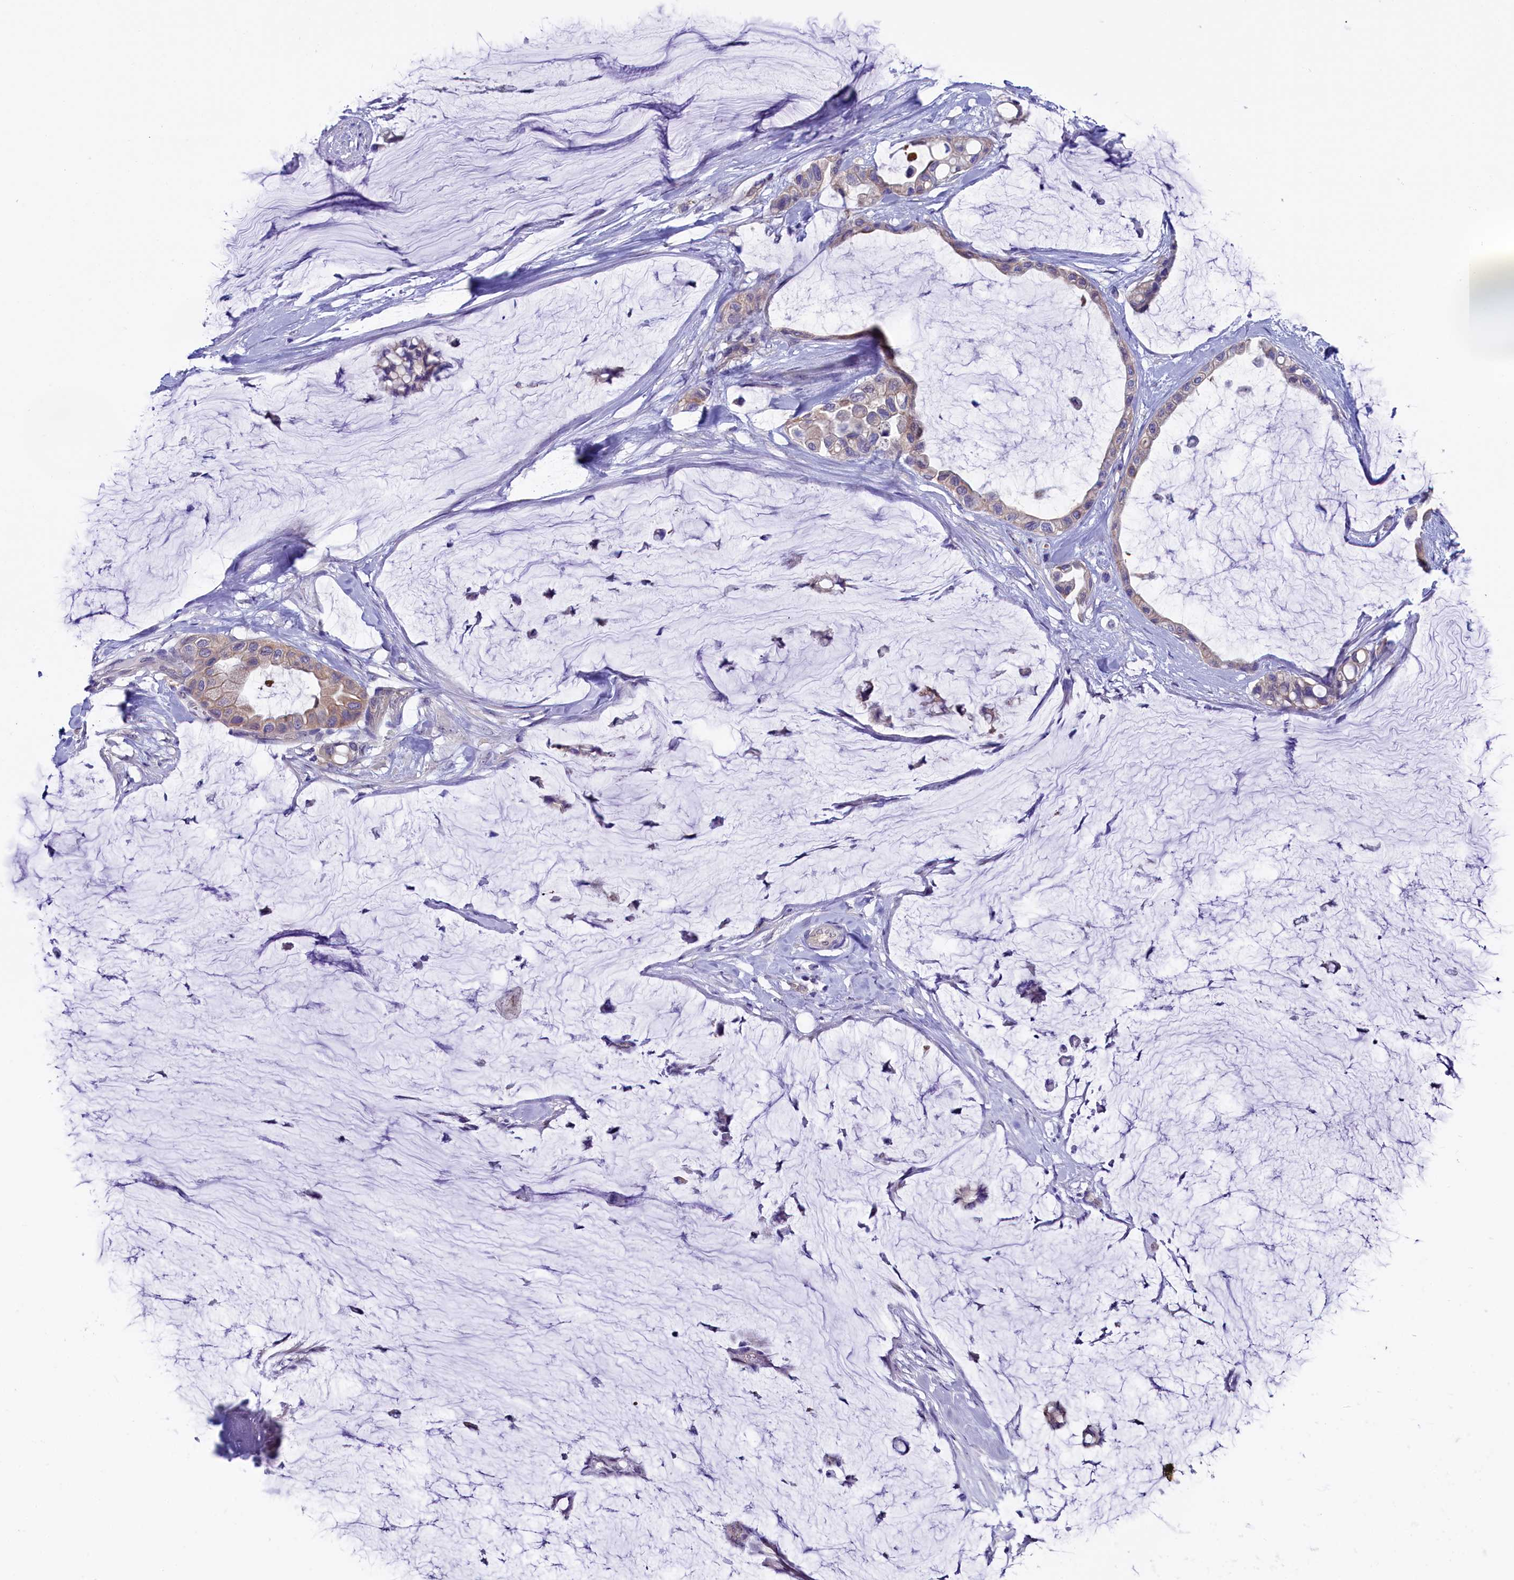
{"staining": {"intensity": "weak", "quantity": "<25%", "location": "cytoplasmic/membranous"}, "tissue": "ovarian cancer", "cell_type": "Tumor cells", "image_type": "cancer", "snomed": [{"axis": "morphology", "description": "Cystadenocarcinoma, mucinous, NOS"}, {"axis": "topography", "description": "Ovary"}], "caption": "Immunohistochemistry of human mucinous cystadenocarcinoma (ovarian) shows no staining in tumor cells.", "gene": "CIAPIN1", "patient": {"sex": "female", "age": 39}}